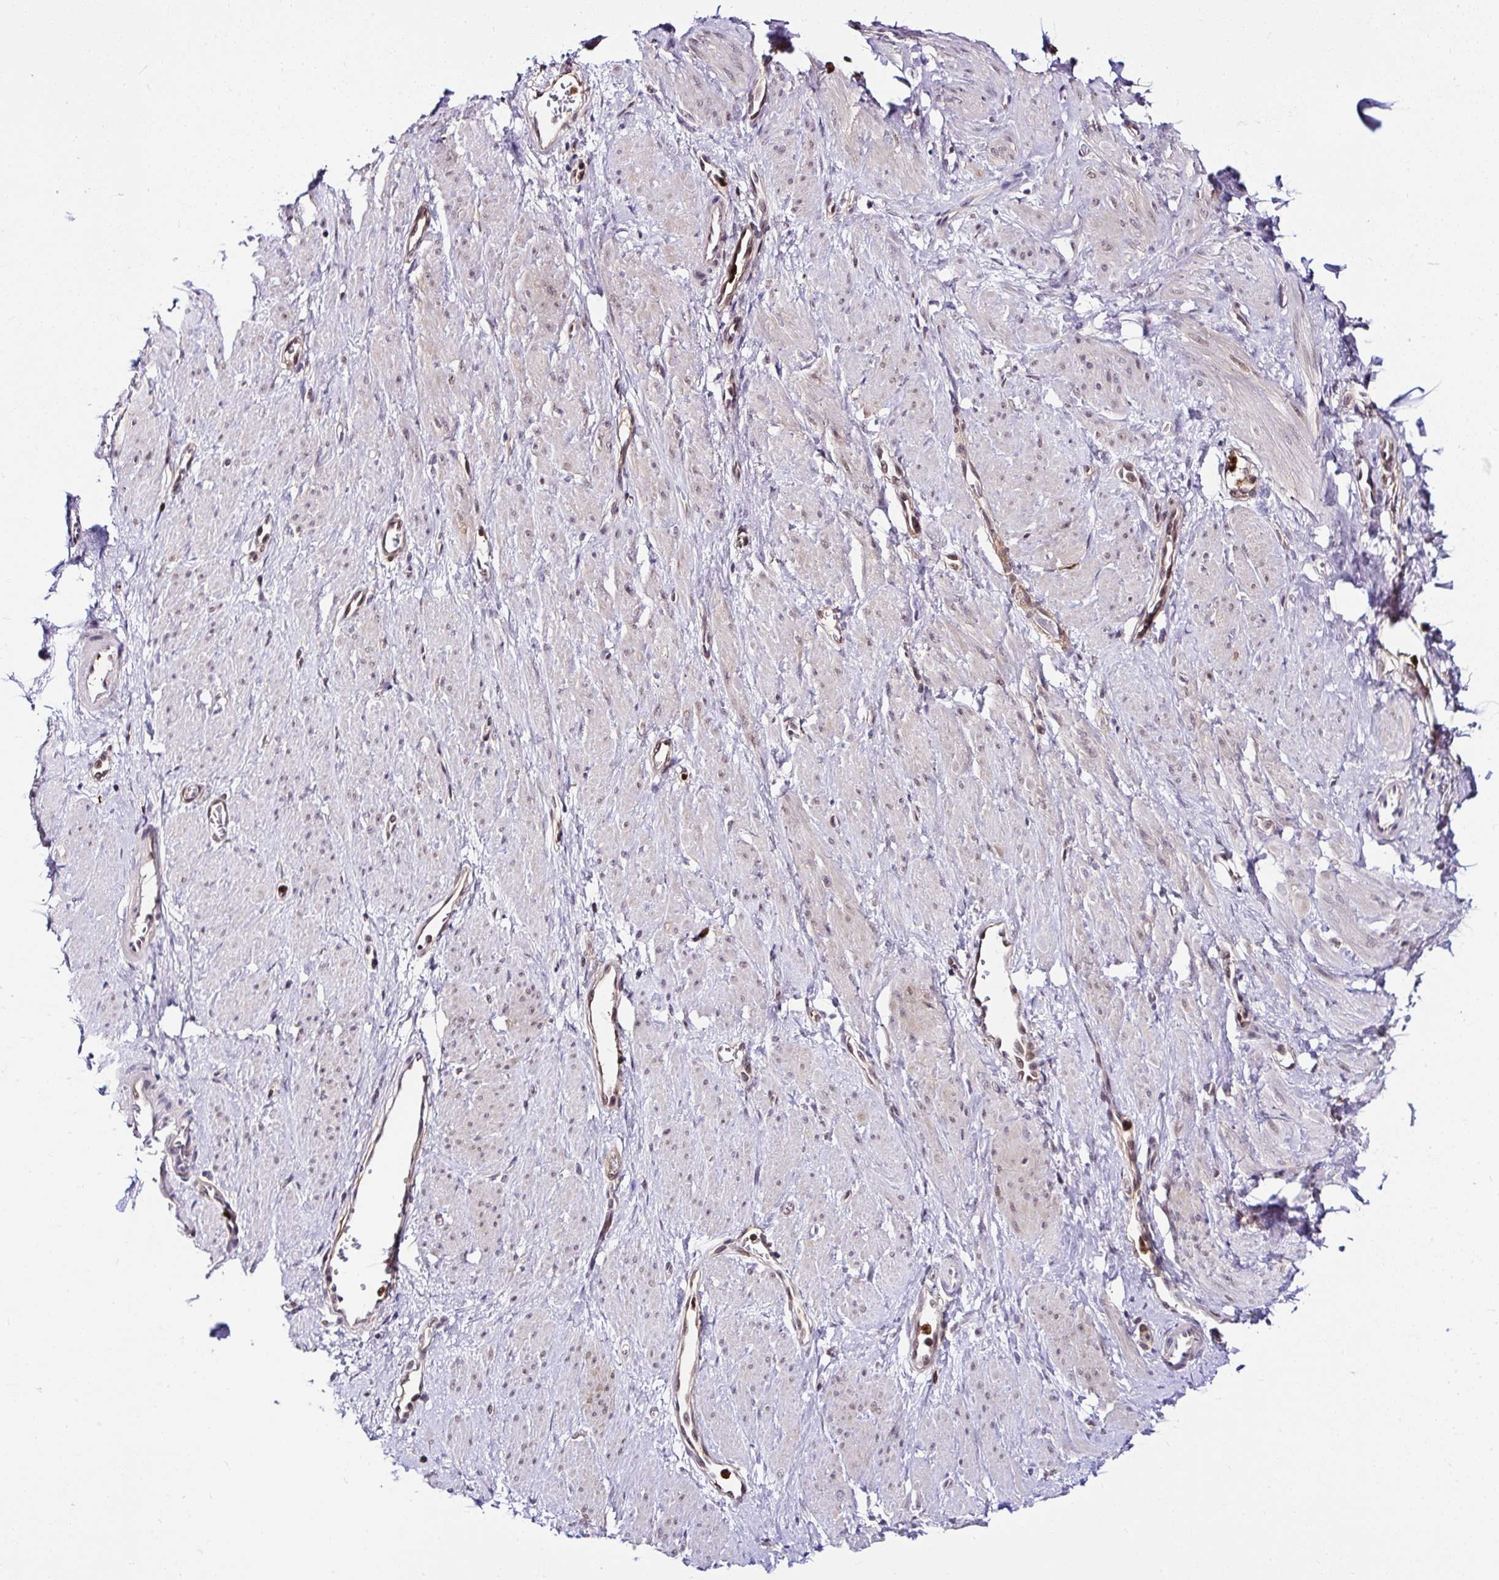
{"staining": {"intensity": "weak", "quantity": "25%-75%", "location": "cytoplasmic/membranous,nuclear"}, "tissue": "smooth muscle", "cell_type": "Smooth muscle cells", "image_type": "normal", "snomed": [{"axis": "morphology", "description": "Normal tissue, NOS"}, {"axis": "topography", "description": "Smooth muscle"}, {"axis": "topography", "description": "Uterus"}], "caption": "Brown immunohistochemical staining in unremarkable human smooth muscle displays weak cytoplasmic/membranous,nuclear positivity in about 25%-75% of smooth muscle cells. Immunohistochemistry stains the protein of interest in brown and the nuclei are stained blue.", "gene": "PIN4", "patient": {"sex": "female", "age": 39}}